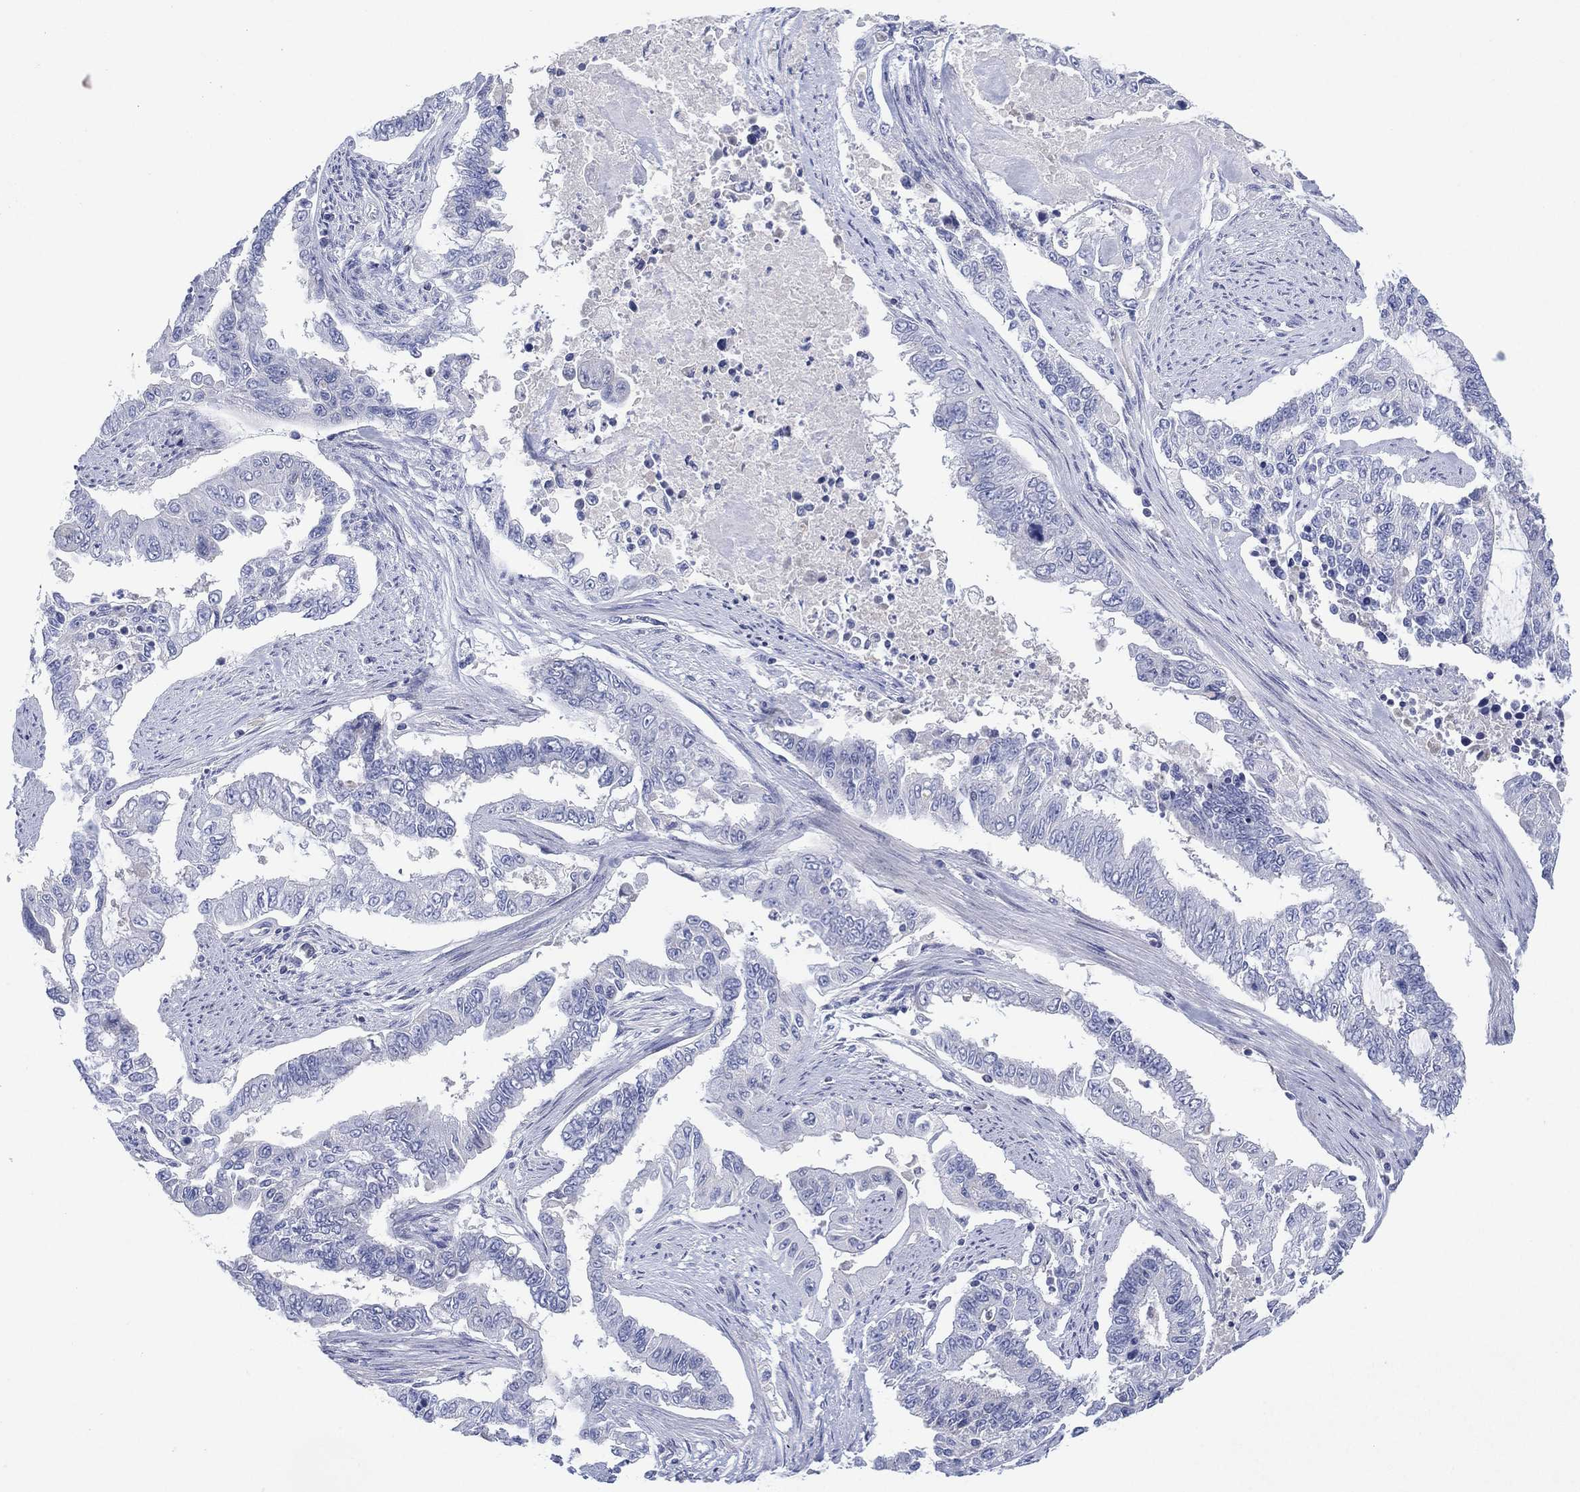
{"staining": {"intensity": "negative", "quantity": "none", "location": "none"}, "tissue": "endometrial cancer", "cell_type": "Tumor cells", "image_type": "cancer", "snomed": [{"axis": "morphology", "description": "Adenocarcinoma, NOS"}, {"axis": "topography", "description": "Uterus"}], "caption": "Tumor cells show no significant positivity in endometrial cancer (adenocarcinoma).", "gene": "SEPTIN1", "patient": {"sex": "female", "age": 59}}